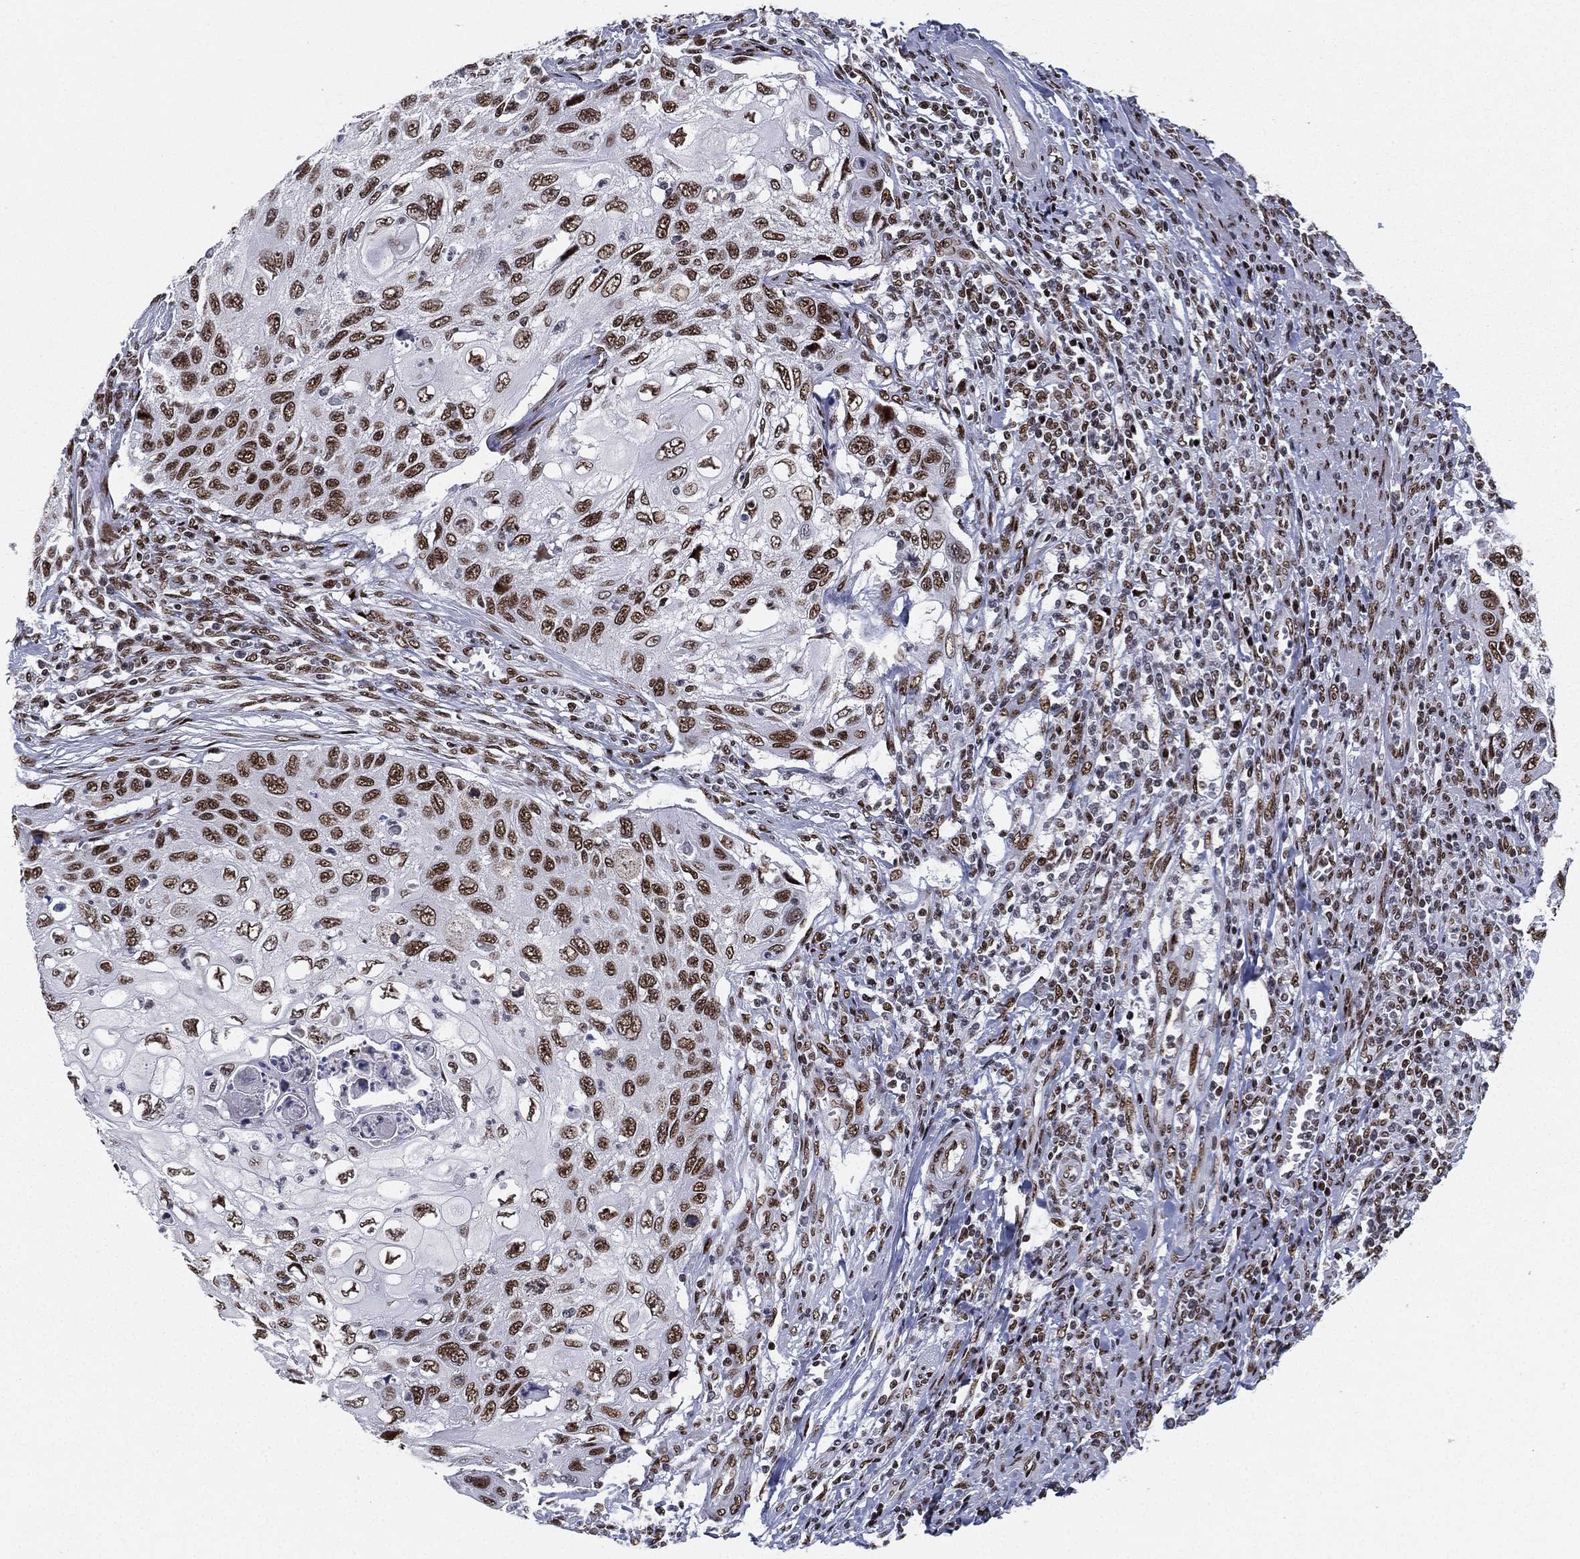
{"staining": {"intensity": "strong", "quantity": ">75%", "location": "nuclear"}, "tissue": "cervical cancer", "cell_type": "Tumor cells", "image_type": "cancer", "snomed": [{"axis": "morphology", "description": "Squamous cell carcinoma, NOS"}, {"axis": "topography", "description": "Cervix"}], "caption": "The image demonstrates a brown stain indicating the presence of a protein in the nuclear of tumor cells in cervical cancer.", "gene": "RTF1", "patient": {"sex": "female", "age": 70}}